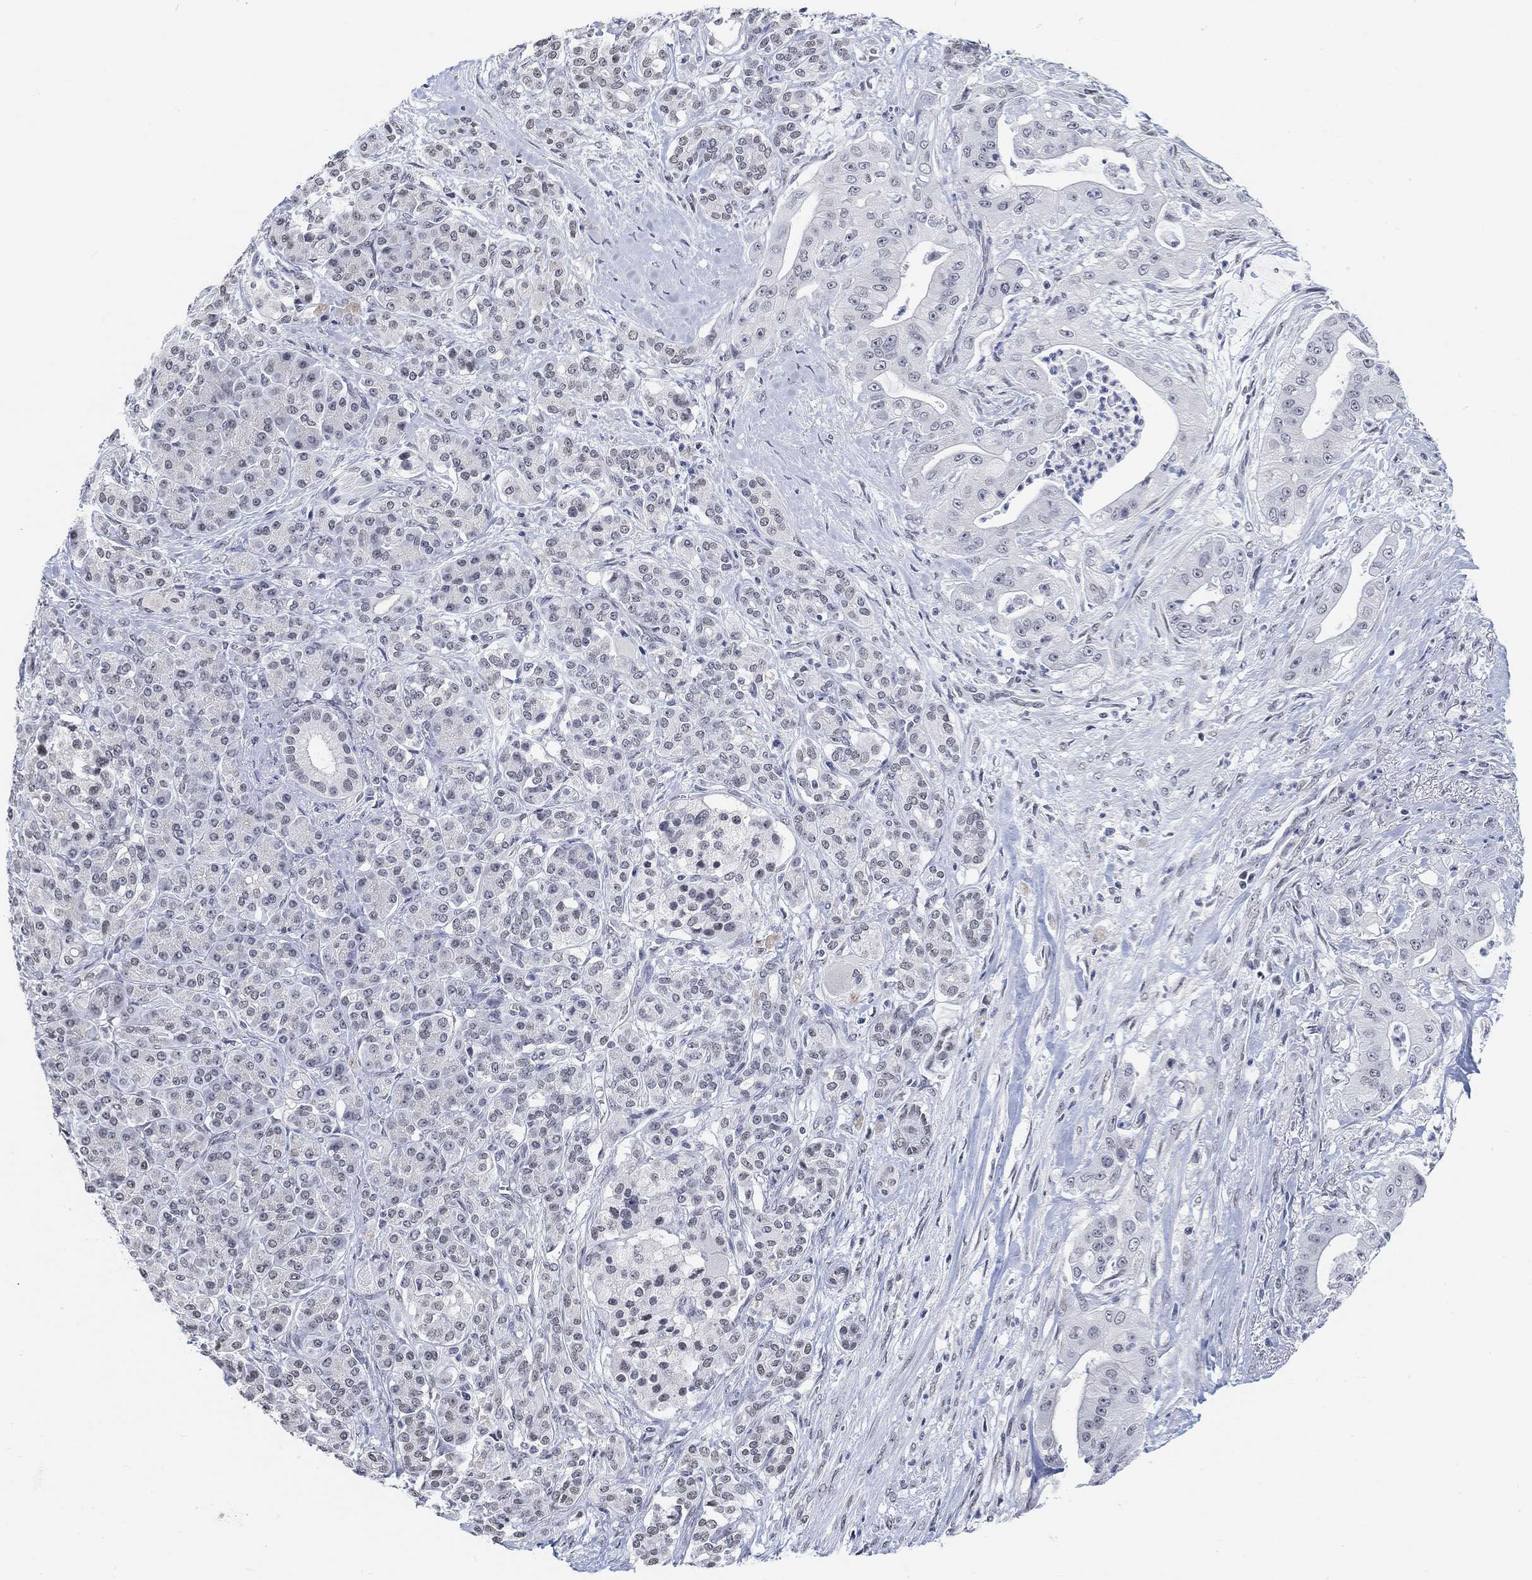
{"staining": {"intensity": "weak", "quantity": "<25%", "location": "nuclear"}, "tissue": "pancreatic cancer", "cell_type": "Tumor cells", "image_type": "cancer", "snomed": [{"axis": "morphology", "description": "Normal tissue, NOS"}, {"axis": "morphology", "description": "Inflammation, NOS"}, {"axis": "morphology", "description": "Adenocarcinoma, NOS"}, {"axis": "topography", "description": "Pancreas"}], "caption": "Histopathology image shows no significant protein positivity in tumor cells of adenocarcinoma (pancreatic). The staining was performed using DAB (3,3'-diaminobenzidine) to visualize the protein expression in brown, while the nuclei were stained in blue with hematoxylin (Magnification: 20x).", "gene": "PURG", "patient": {"sex": "male", "age": 57}}